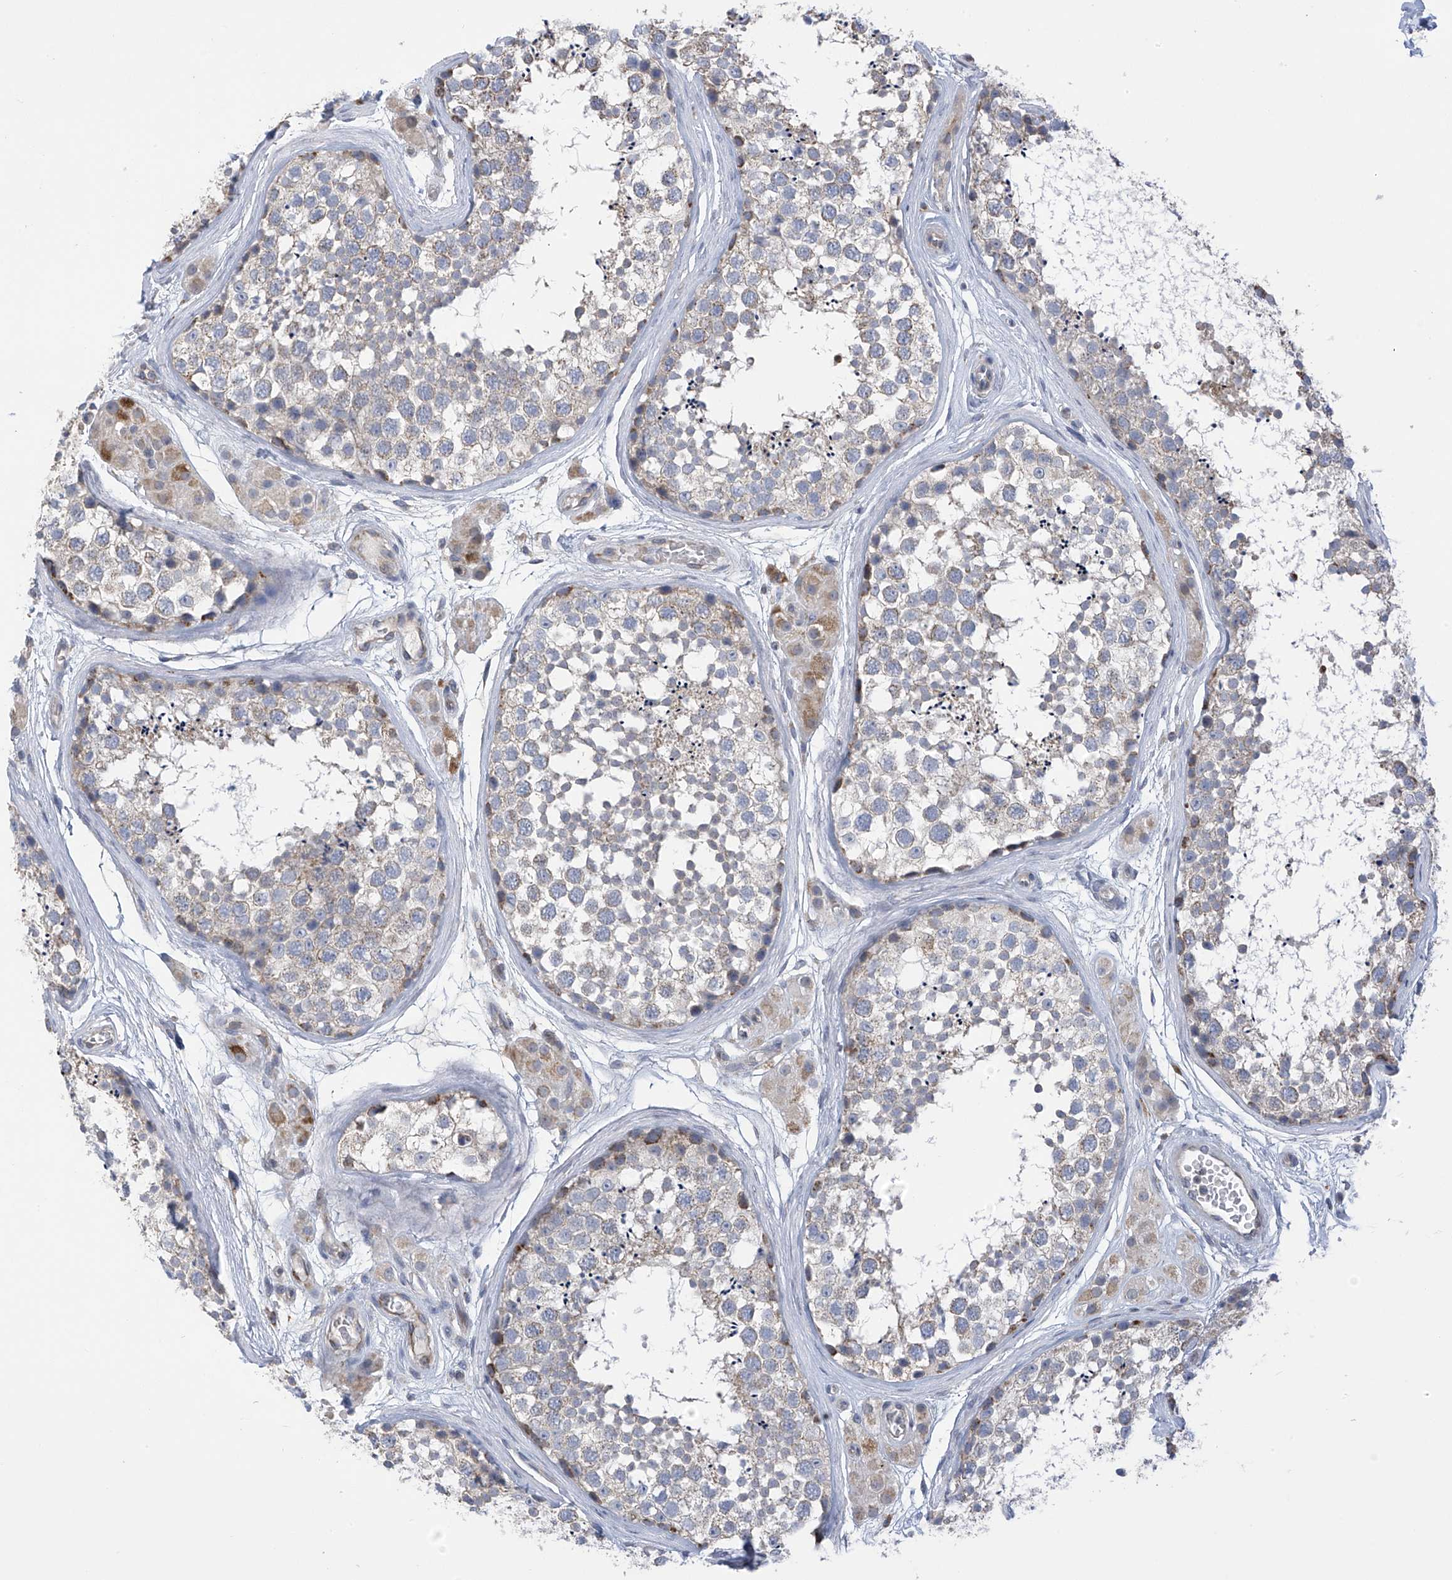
{"staining": {"intensity": "moderate", "quantity": "<25%", "location": "cytoplasmic/membranous"}, "tissue": "testis", "cell_type": "Cells in seminiferous ducts", "image_type": "normal", "snomed": [{"axis": "morphology", "description": "Normal tissue, NOS"}, {"axis": "topography", "description": "Testis"}], "caption": "An image of testis stained for a protein exhibits moderate cytoplasmic/membranous brown staining in cells in seminiferous ducts. The staining was performed using DAB (3,3'-diaminobenzidine), with brown indicating positive protein expression. Nuclei are stained blue with hematoxylin.", "gene": "SLCO4A1", "patient": {"sex": "male", "age": 56}}